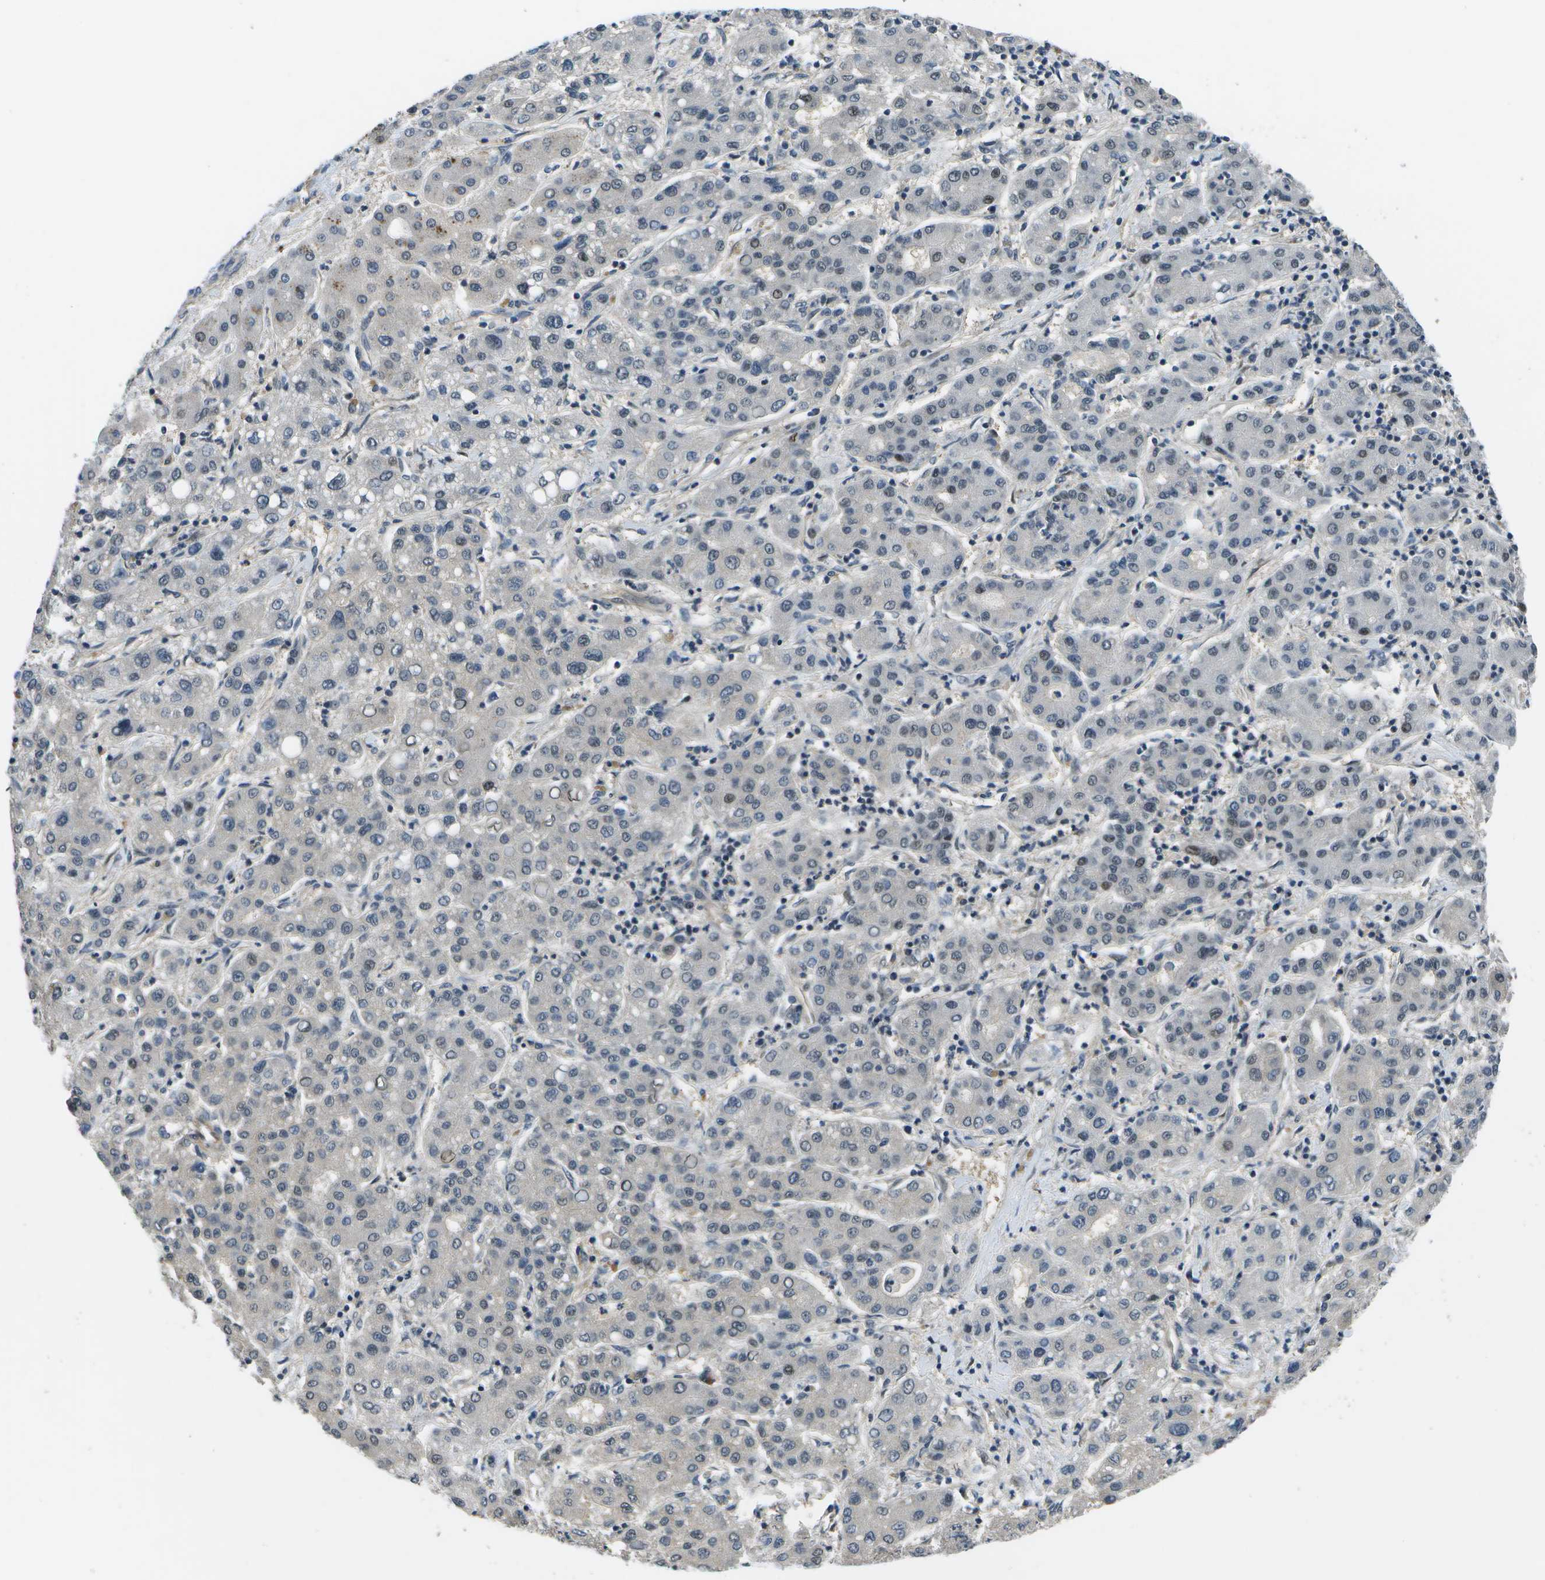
{"staining": {"intensity": "negative", "quantity": "none", "location": "none"}, "tissue": "liver cancer", "cell_type": "Tumor cells", "image_type": "cancer", "snomed": [{"axis": "morphology", "description": "Carcinoma, Hepatocellular, NOS"}, {"axis": "topography", "description": "Liver"}], "caption": "The image shows no staining of tumor cells in liver cancer.", "gene": "ENPP5", "patient": {"sex": "male", "age": 65}}